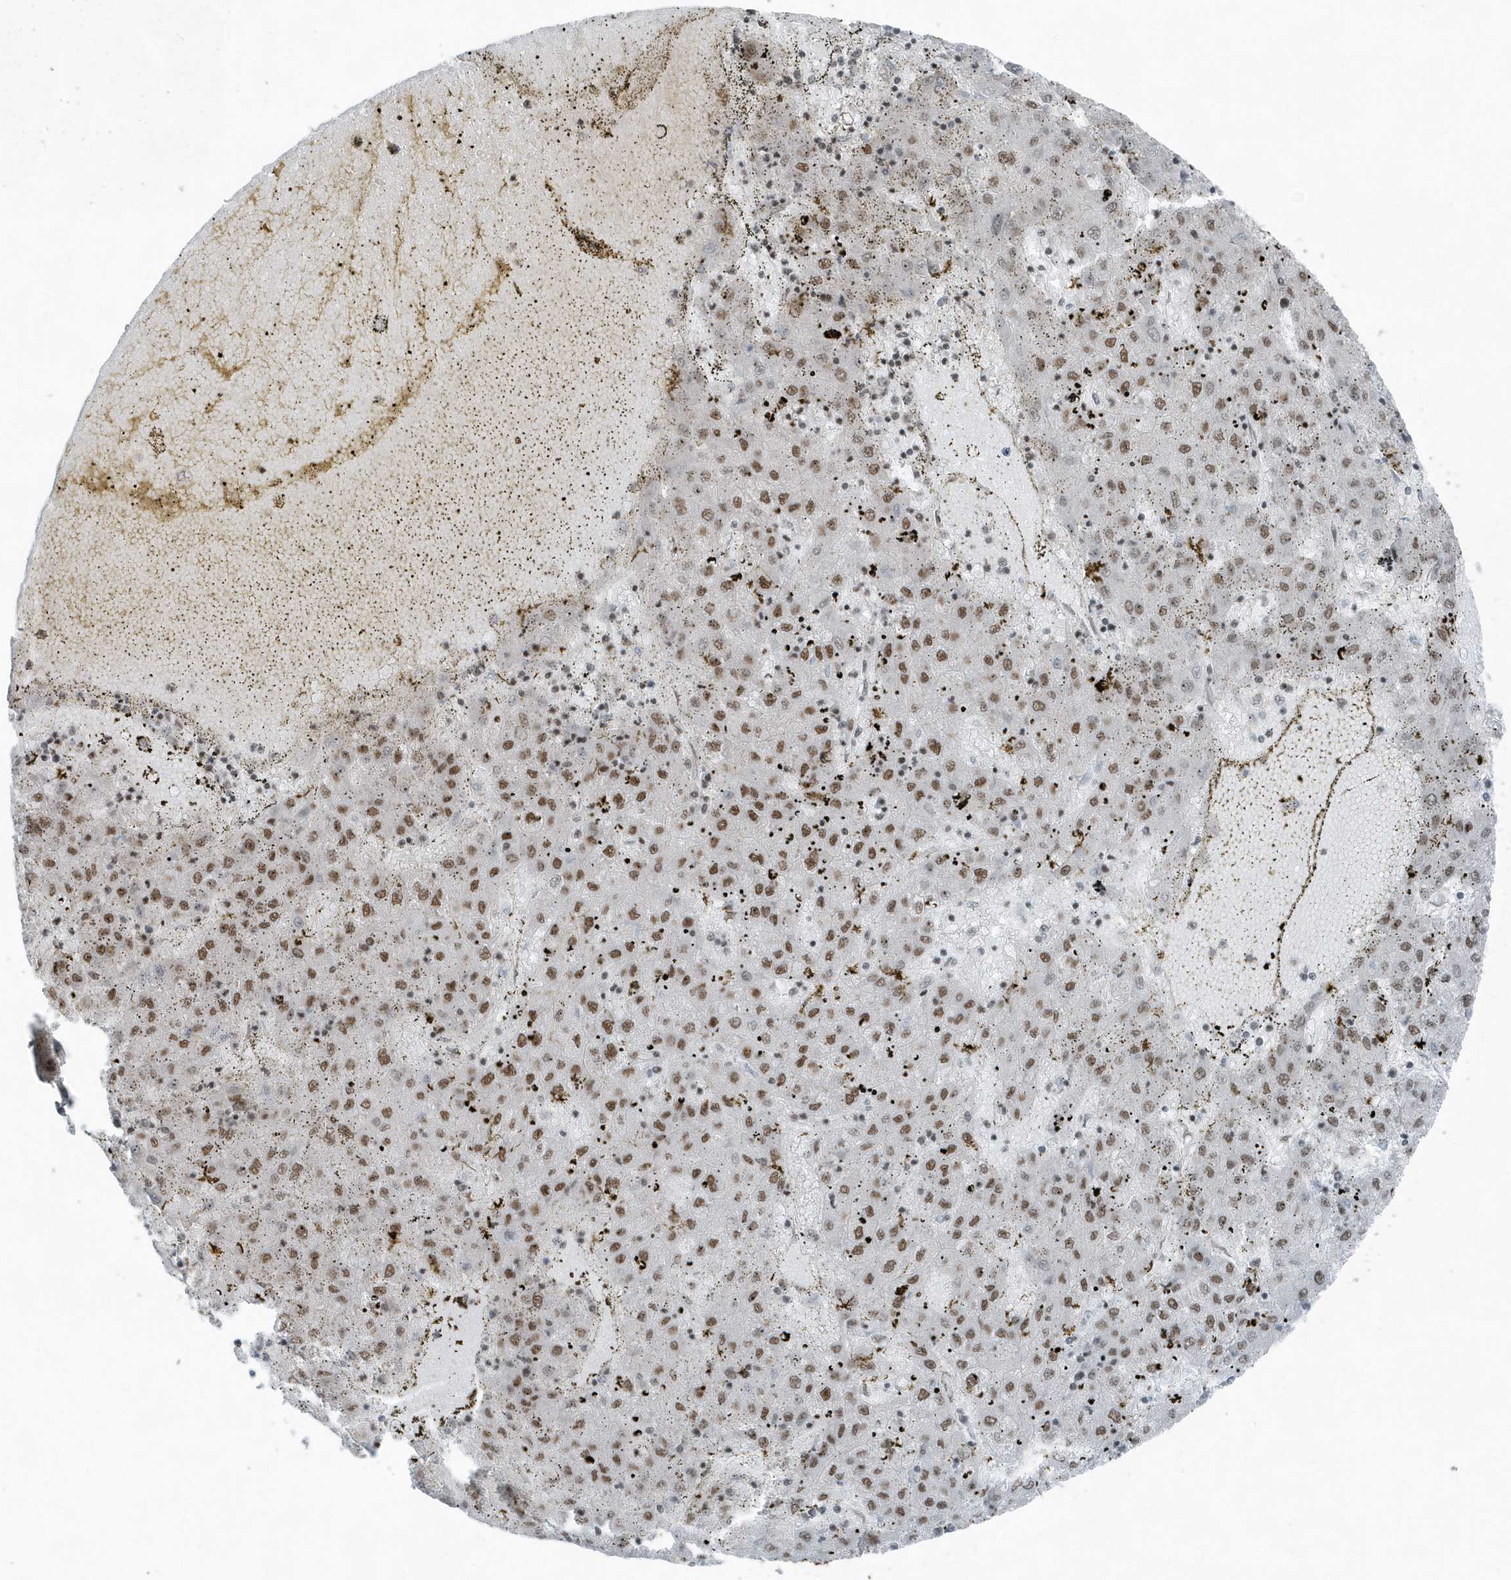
{"staining": {"intensity": "moderate", "quantity": "25%-75%", "location": "nuclear"}, "tissue": "liver cancer", "cell_type": "Tumor cells", "image_type": "cancer", "snomed": [{"axis": "morphology", "description": "Carcinoma, Hepatocellular, NOS"}, {"axis": "topography", "description": "Liver"}], "caption": "Immunohistochemical staining of human hepatocellular carcinoma (liver) displays medium levels of moderate nuclear protein positivity in approximately 25%-75% of tumor cells.", "gene": "YTHDC1", "patient": {"sex": "male", "age": 72}}